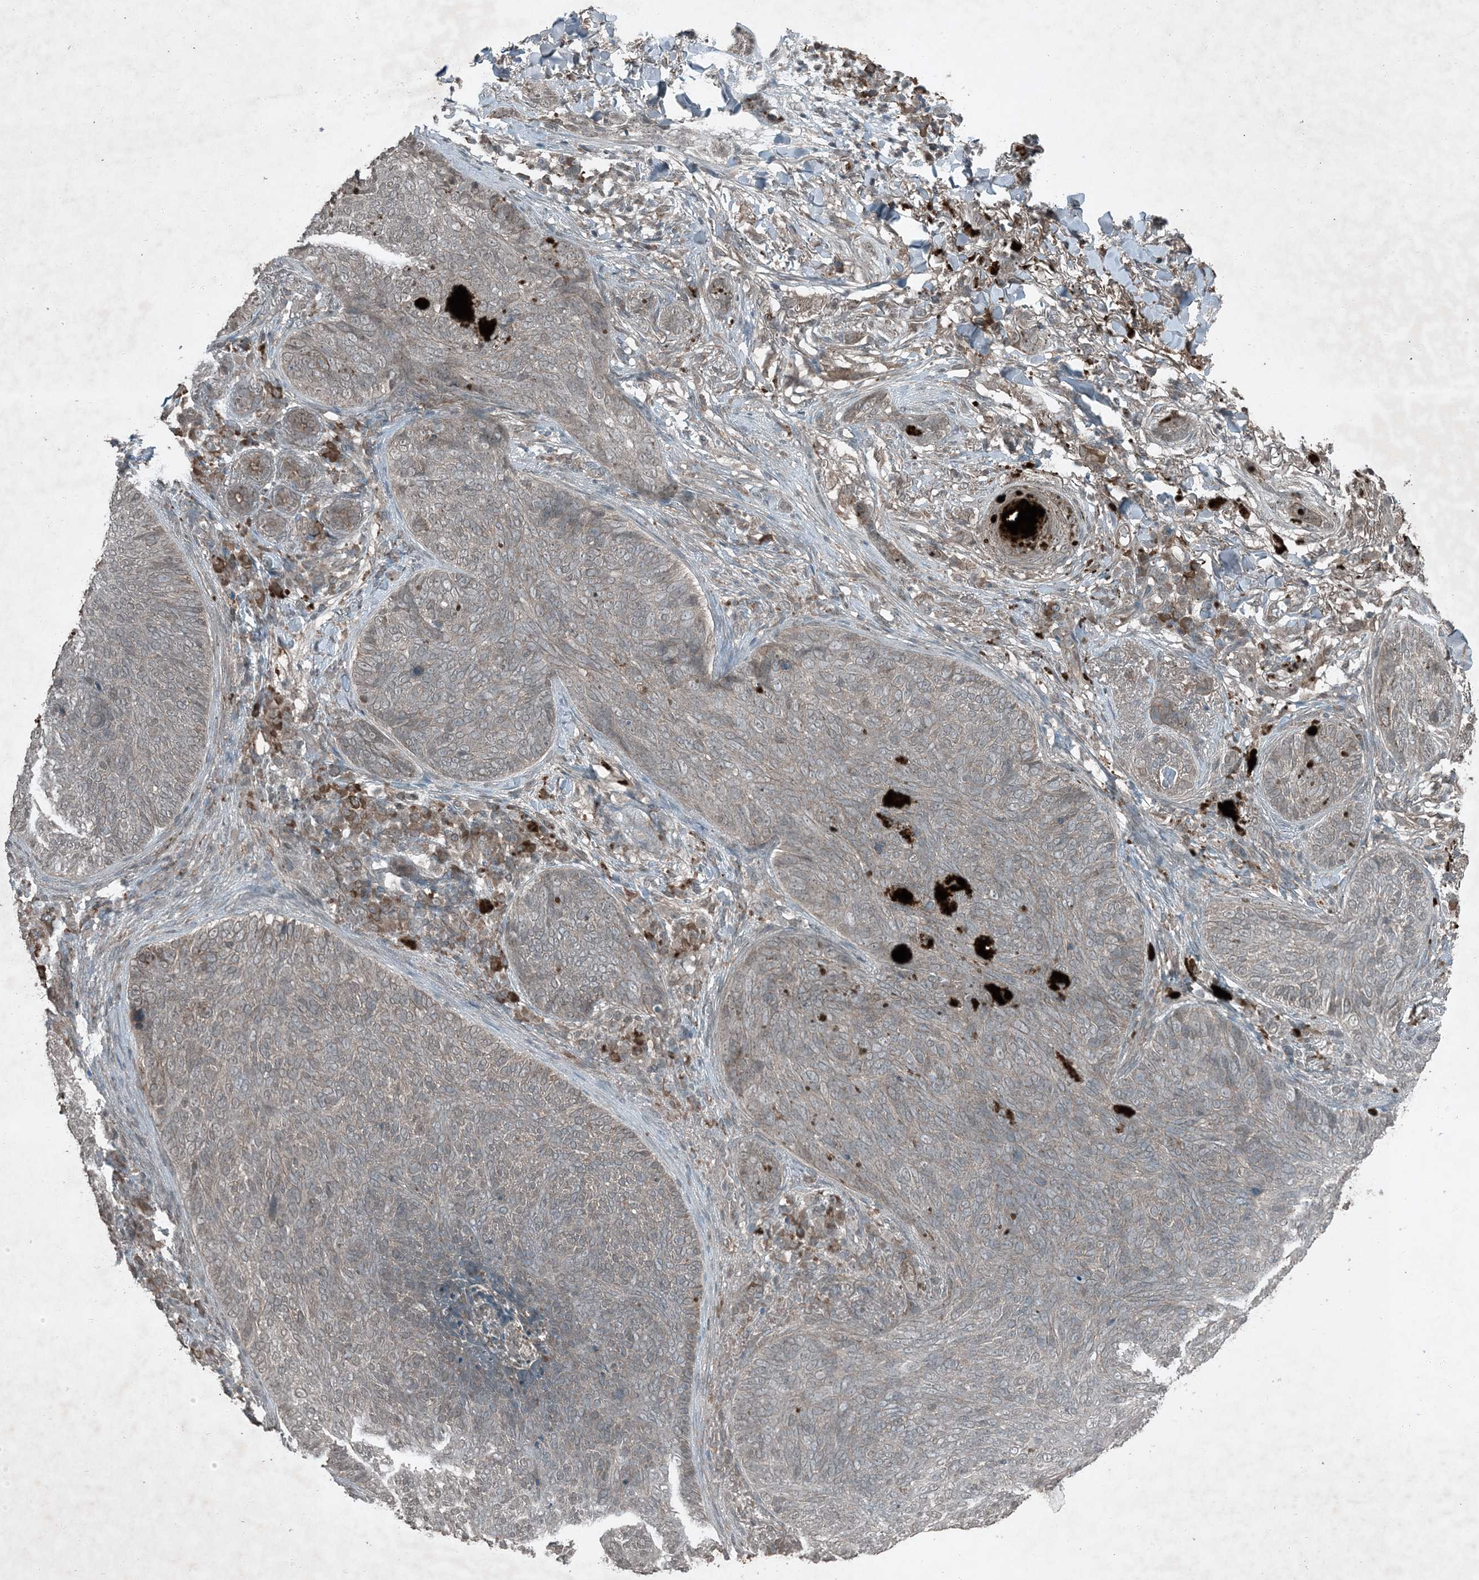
{"staining": {"intensity": "weak", "quantity": "<25%", "location": "cytoplasmic/membranous"}, "tissue": "skin cancer", "cell_type": "Tumor cells", "image_type": "cancer", "snomed": [{"axis": "morphology", "description": "Basal cell carcinoma"}, {"axis": "topography", "description": "Skin"}], "caption": "There is no significant positivity in tumor cells of skin basal cell carcinoma.", "gene": "MDN1", "patient": {"sex": "male", "age": 85}}